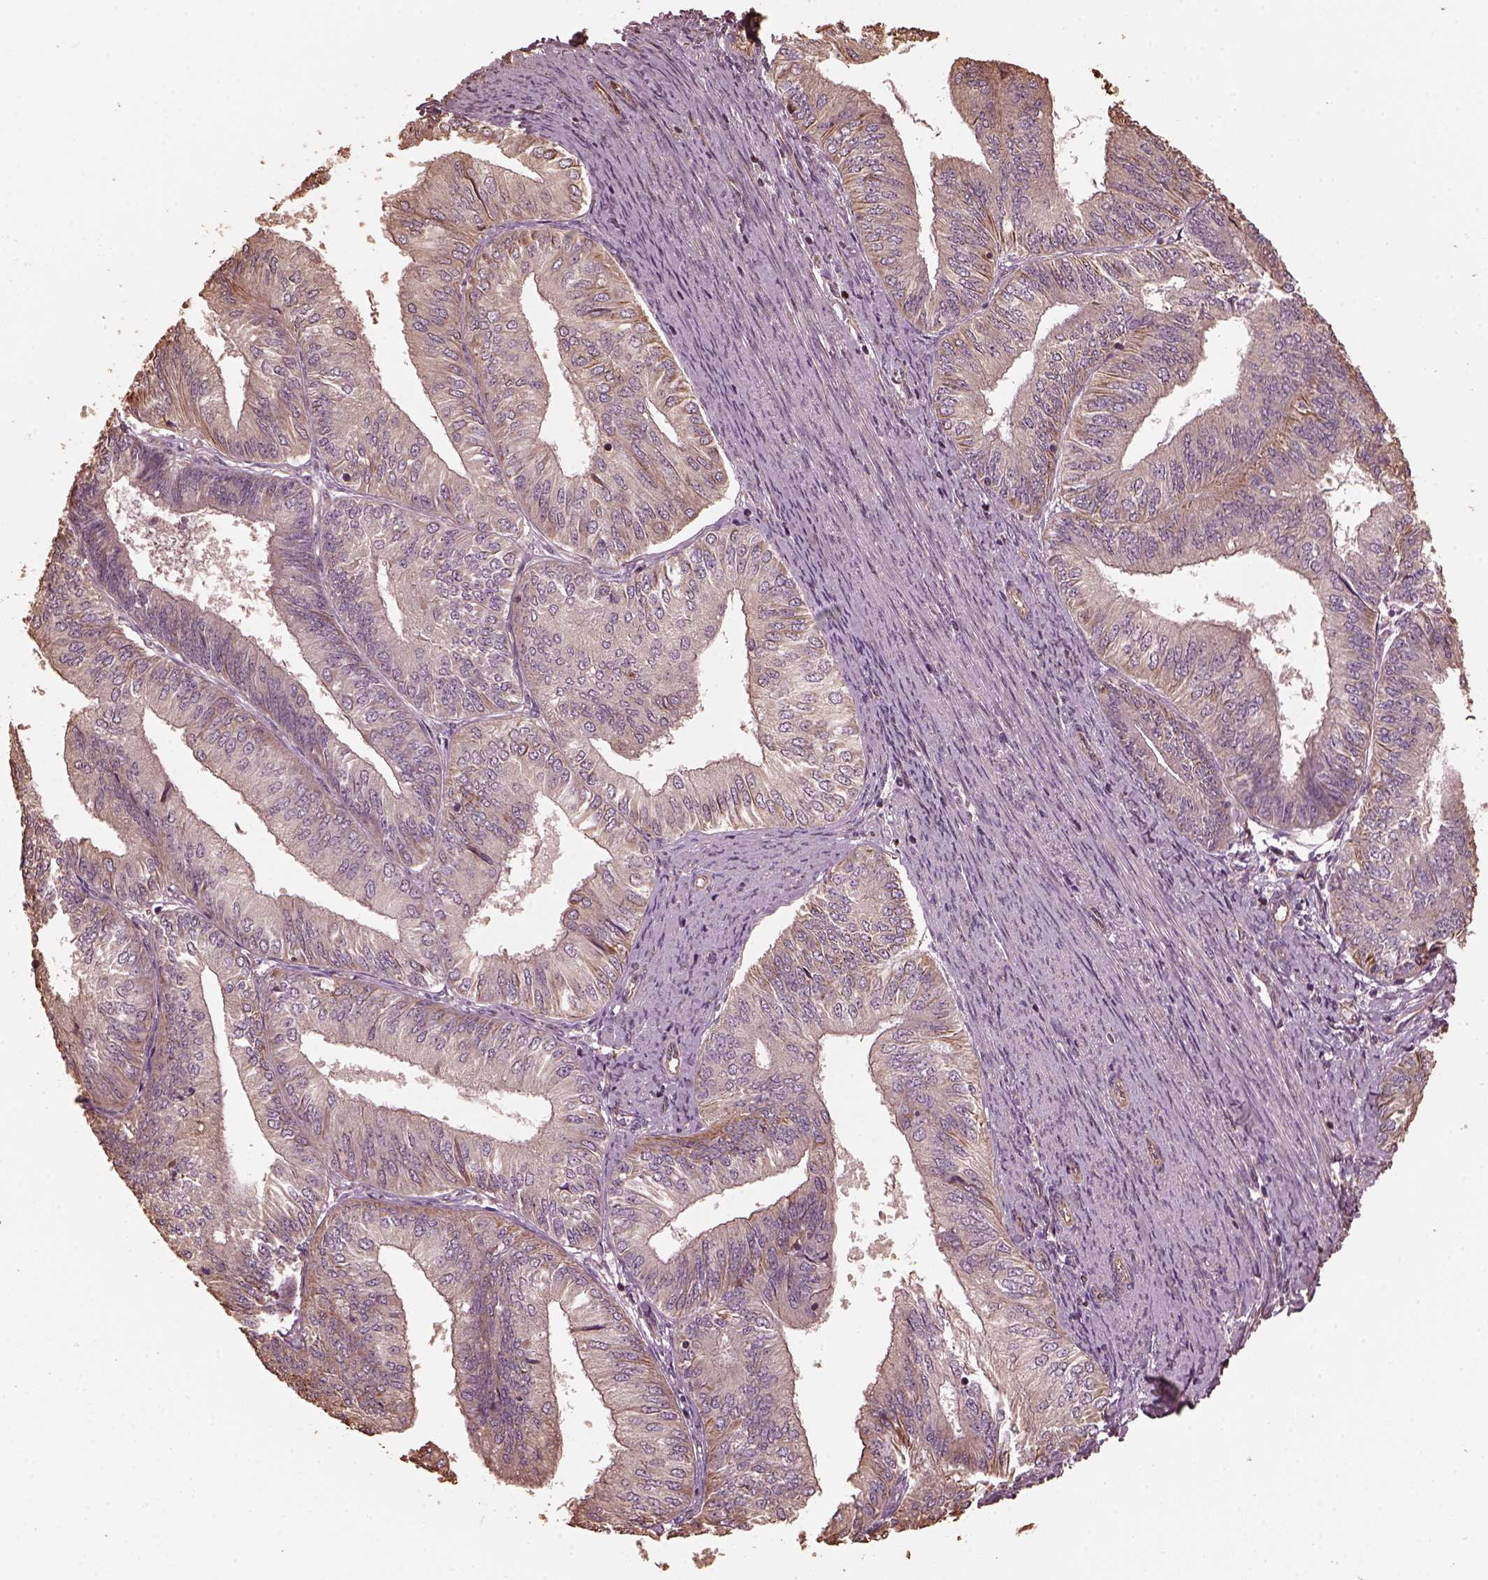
{"staining": {"intensity": "negative", "quantity": "none", "location": "none"}, "tissue": "endometrial cancer", "cell_type": "Tumor cells", "image_type": "cancer", "snomed": [{"axis": "morphology", "description": "Adenocarcinoma, NOS"}, {"axis": "topography", "description": "Endometrium"}], "caption": "Immunohistochemical staining of adenocarcinoma (endometrial) exhibits no significant positivity in tumor cells.", "gene": "GTPBP1", "patient": {"sex": "female", "age": 58}}